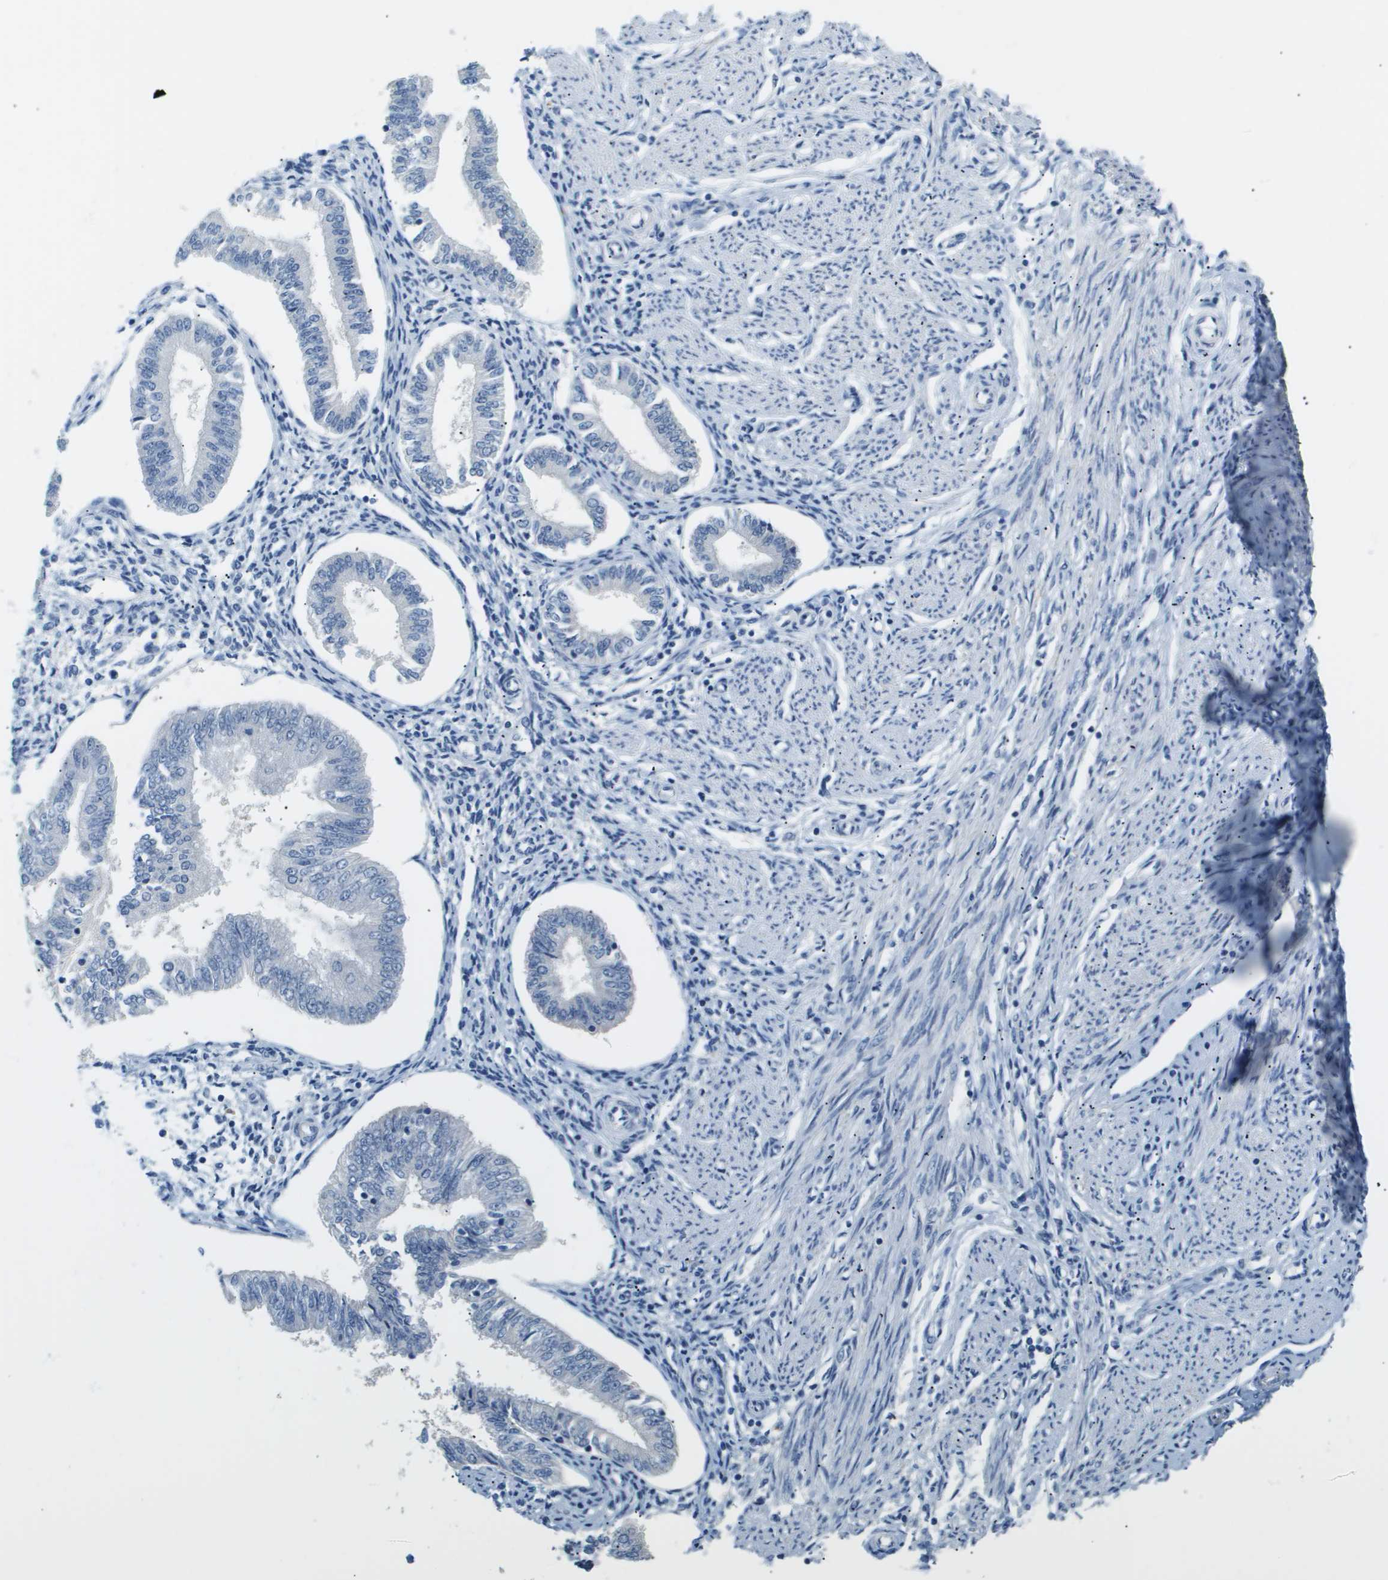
{"staining": {"intensity": "negative", "quantity": "none", "location": "none"}, "tissue": "endometrium", "cell_type": "Cells in endometrial stroma", "image_type": "normal", "snomed": [{"axis": "morphology", "description": "Normal tissue, NOS"}, {"axis": "topography", "description": "Endometrium"}], "caption": "The image shows no significant positivity in cells in endometrial stroma of endometrium. (DAB immunohistochemistry, high magnification).", "gene": "AKR1A1", "patient": {"sex": "female", "age": 50}}